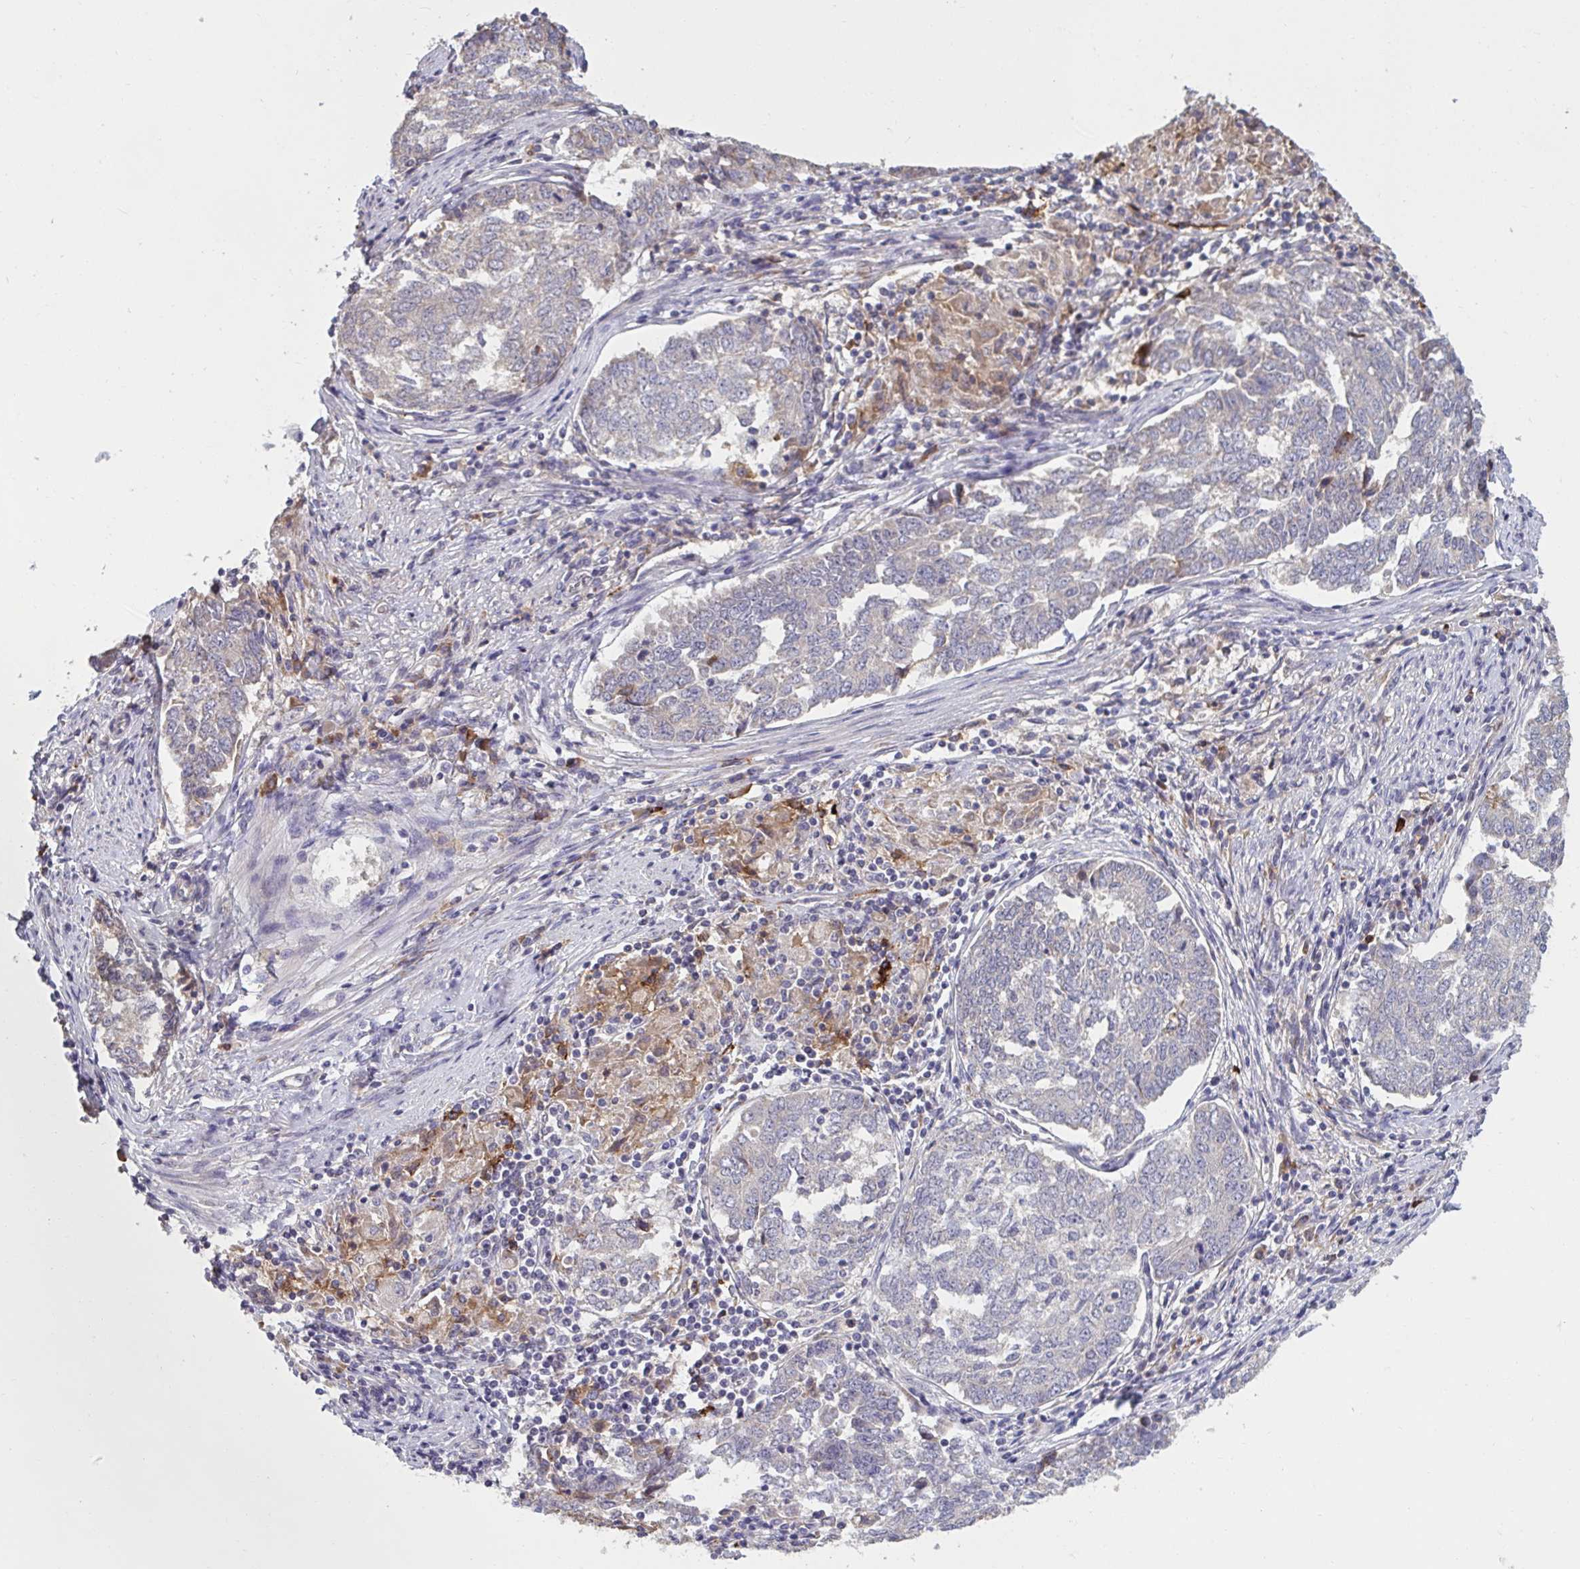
{"staining": {"intensity": "negative", "quantity": "none", "location": "none"}, "tissue": "endometrial cancer", "cell_type": "Tumor cells", "image_type": "cancer", "snomed": [{"axis": "morphology", "description": "Adenocarcinoma, NOS"}, {"axis": "topography", "description": "Endometrium"}], "caption": "An image of adenocarcinoma (endometrial) stained for a protein shows no brown staining in tumor cells. (DAB IHC, high magnification).", "gene": "CD1E", "patient": {"sex": "female", "age": 80}}